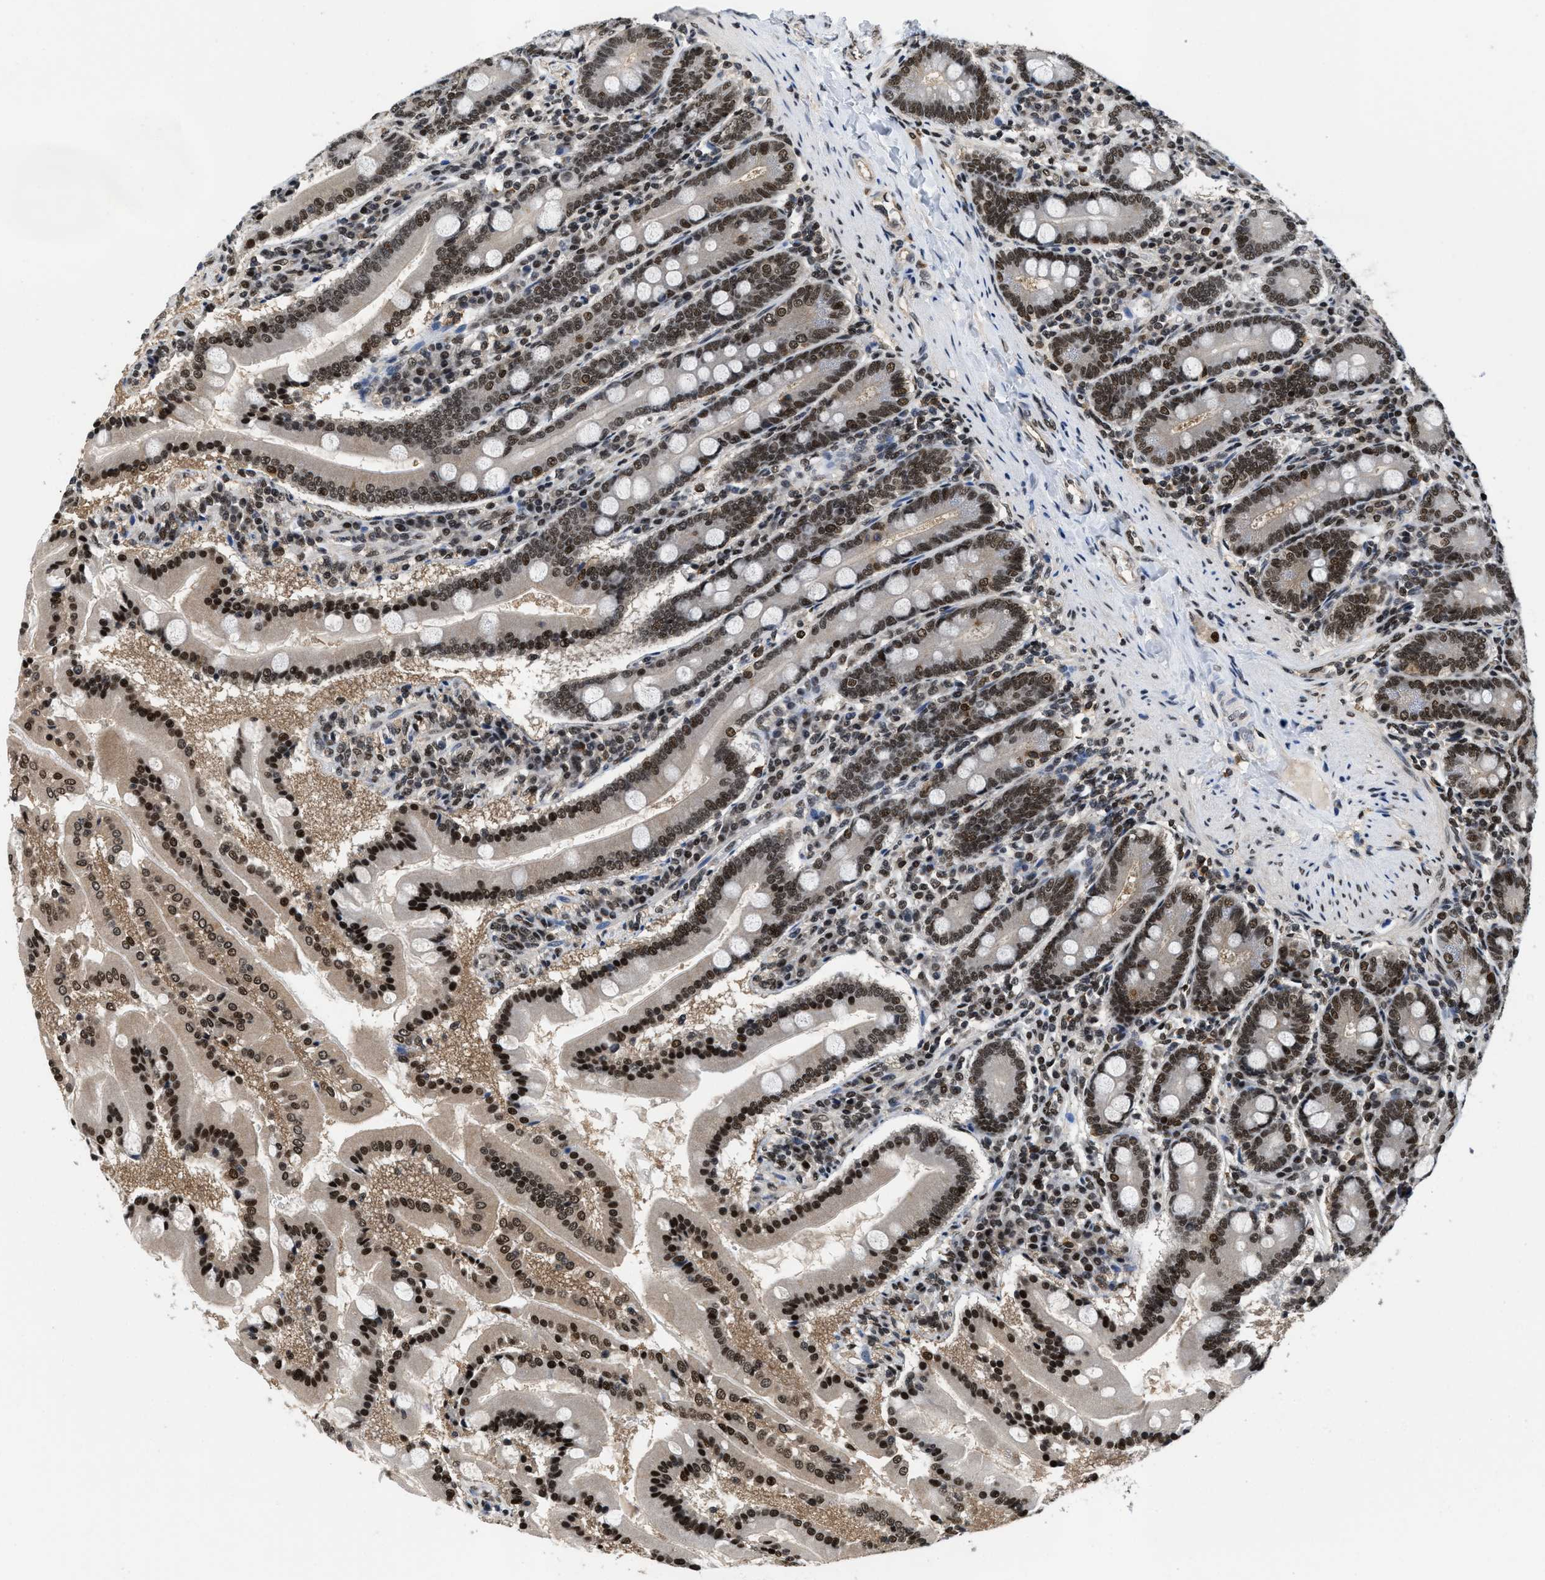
{"staining": {"intensity": "strong", "quantity": ">75%", "location": "nuclear"}, "tissue": "duodenum", "cell_type": "Glandular cells", "image_type": "normal", "snomed": [{"axis": "morphology", "description": "Normal tissue, NOS"}, {"axis": "topography", "description": "Duodenum"}], "caption": "Glandular cells demonstrate strong nuclear expression in about >75% of cells in normal duodenum. (DAB (3,3'-diaminobenzidine) IHC, brown staining for protein, blue staining for nuclei).", "gene": "SAFB", "patient": {"sex": "male", "age": 50}}